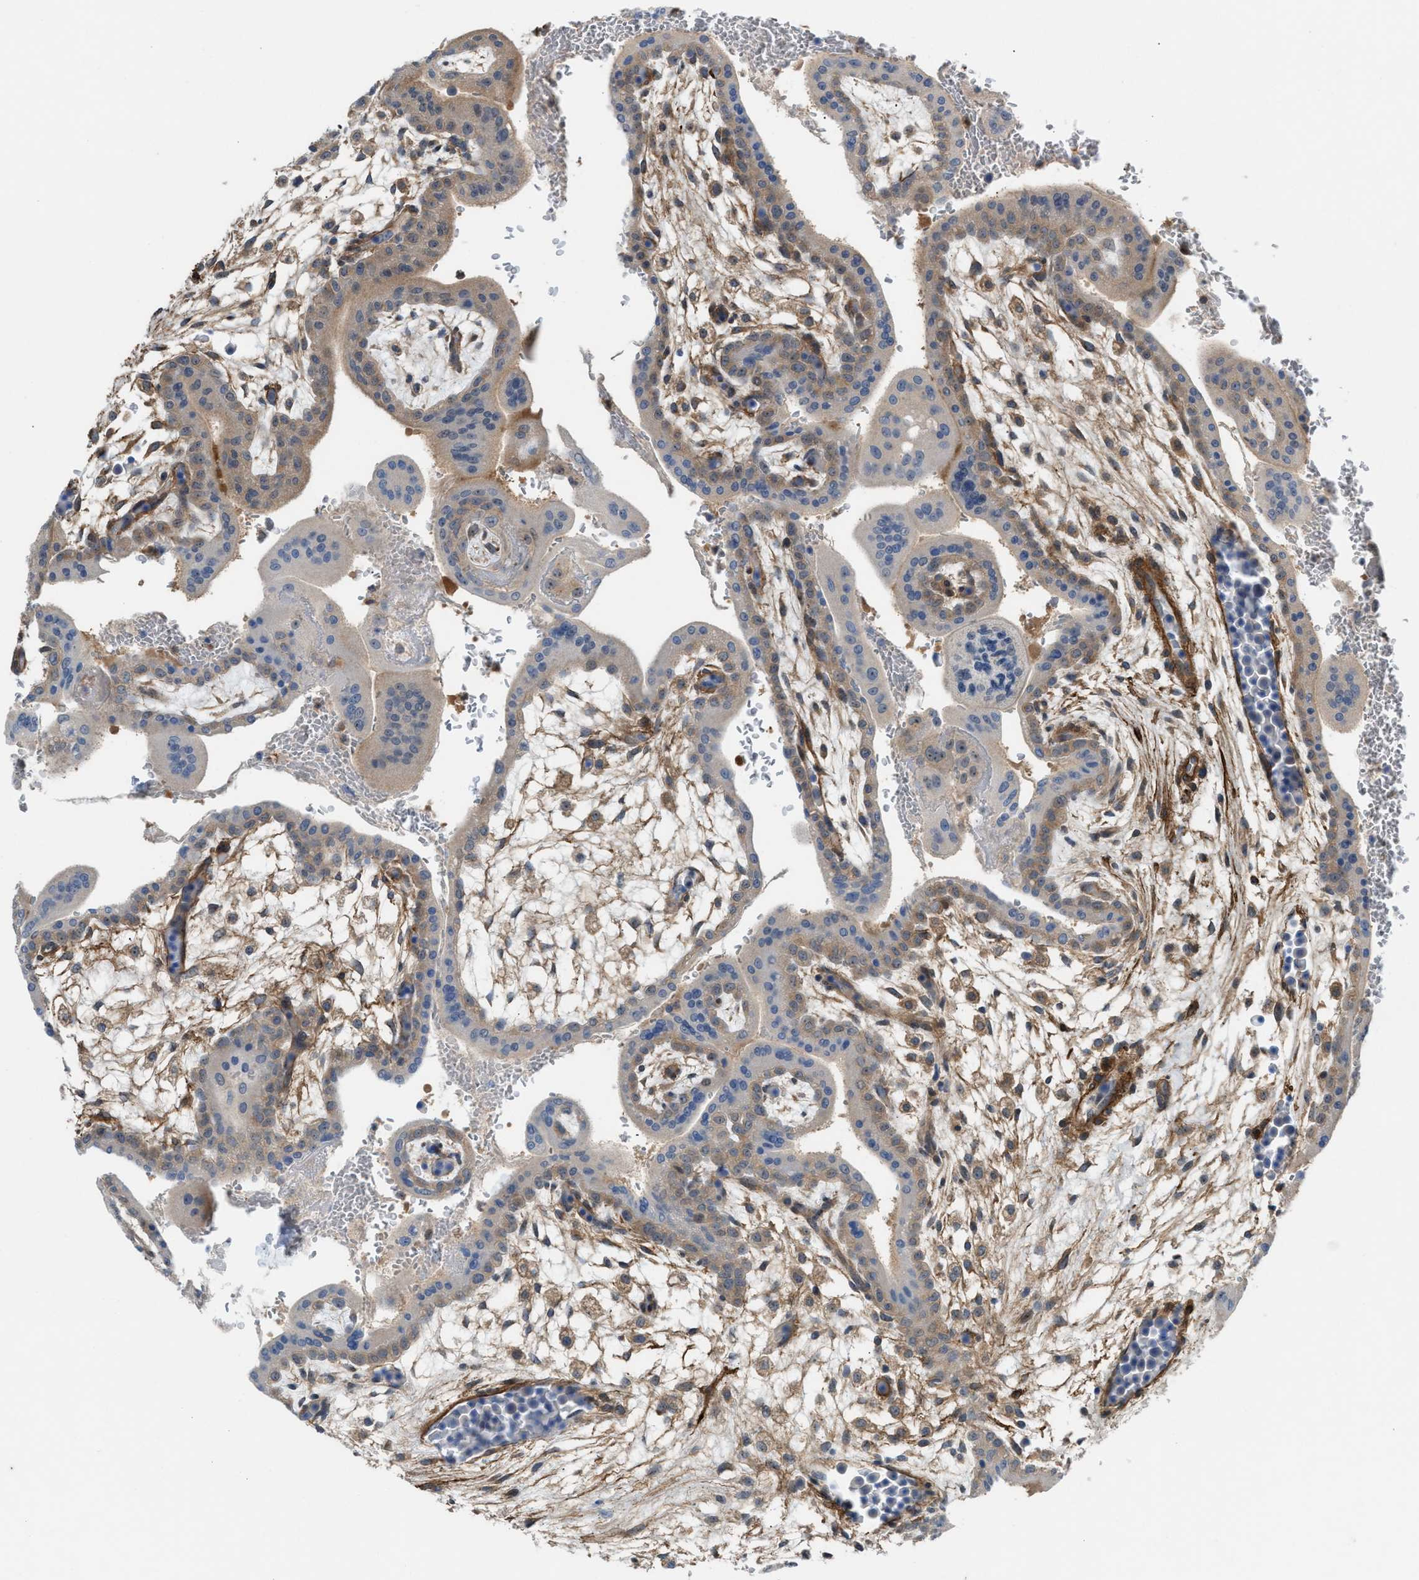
{"staining": {"intensity": "weak", "quantity": "<25%", "location": "cytoplasmic/membranous"}, "tissue": "placenta", "cell_type": "Trophoblastic cells", "image_type": "normal", "snomed": [{"axis": "morphology", "description": "Normal tissue, NOS"}, {"axis": "topography", "description": "Placenta"}], "caption": "A high-resolution image shows immunohistochemistry (IHC) staining of normal placenta, which reveals no significant expression in trophoblastic cells.", "gene": "NQO2", "patient": {"sex": "female", "age": 35}}